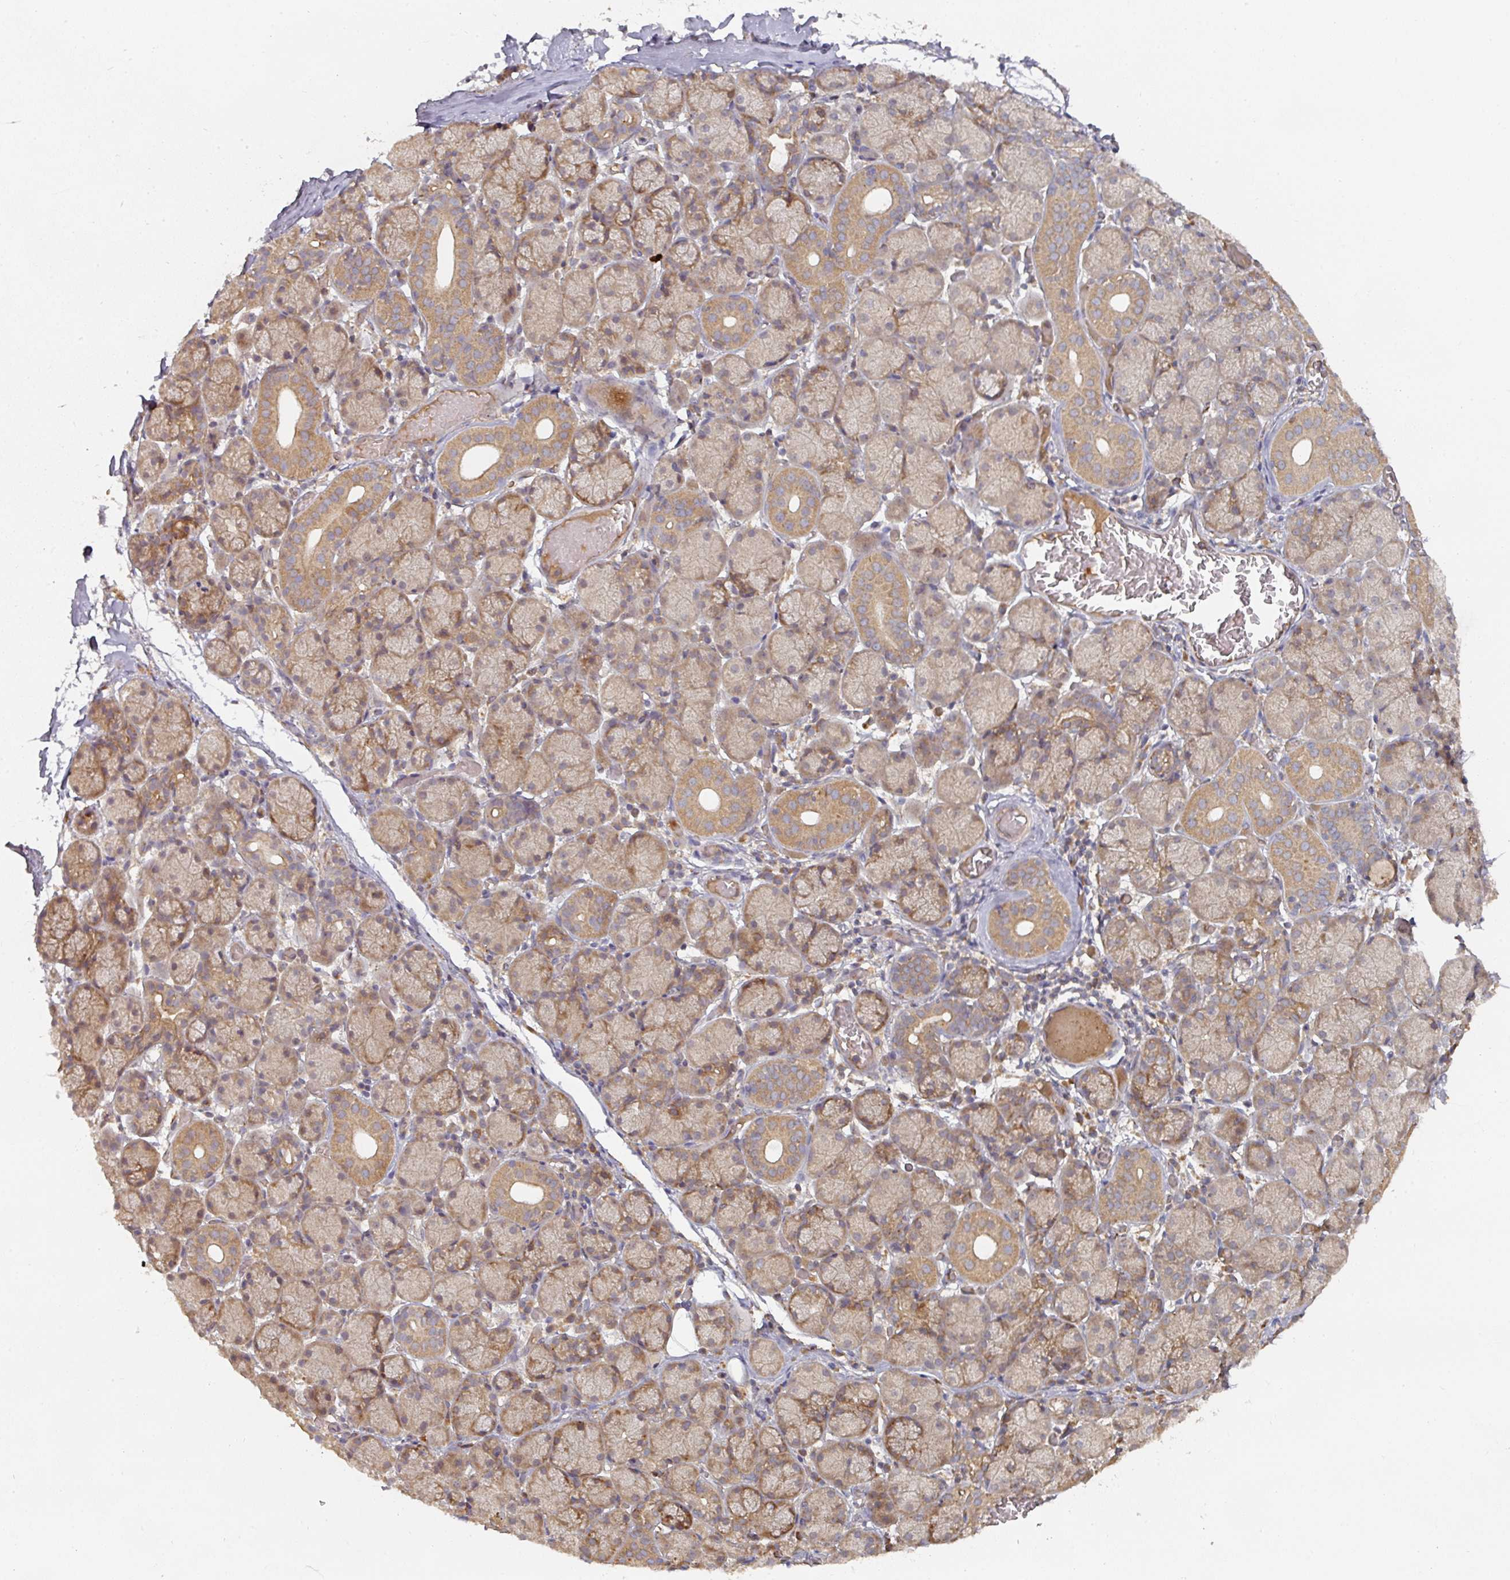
{"staining": {"intensity": "moderate", "quantity": ">75%", "location": "cytoplasmic/membranous"}, "tissue": "salivary gland", "cell_type": "Glandular cells", "image_type": "normal", "snomed": [{"axis": "morphology", "description": "Normal tissue, NOS"}, {"axis": "topography", "description": "Salivary gland"}], "caption": "This photomicrograph reveals unremarkable salivary gland stained with IHC to label a protein in brown. The cytoplasmic/membranous of glandular cells show moderate positivity for the protein. Nuclei are counter-stained blue.", "gene": "CEP95", "patient": {"sex": "female", "age": 24}}